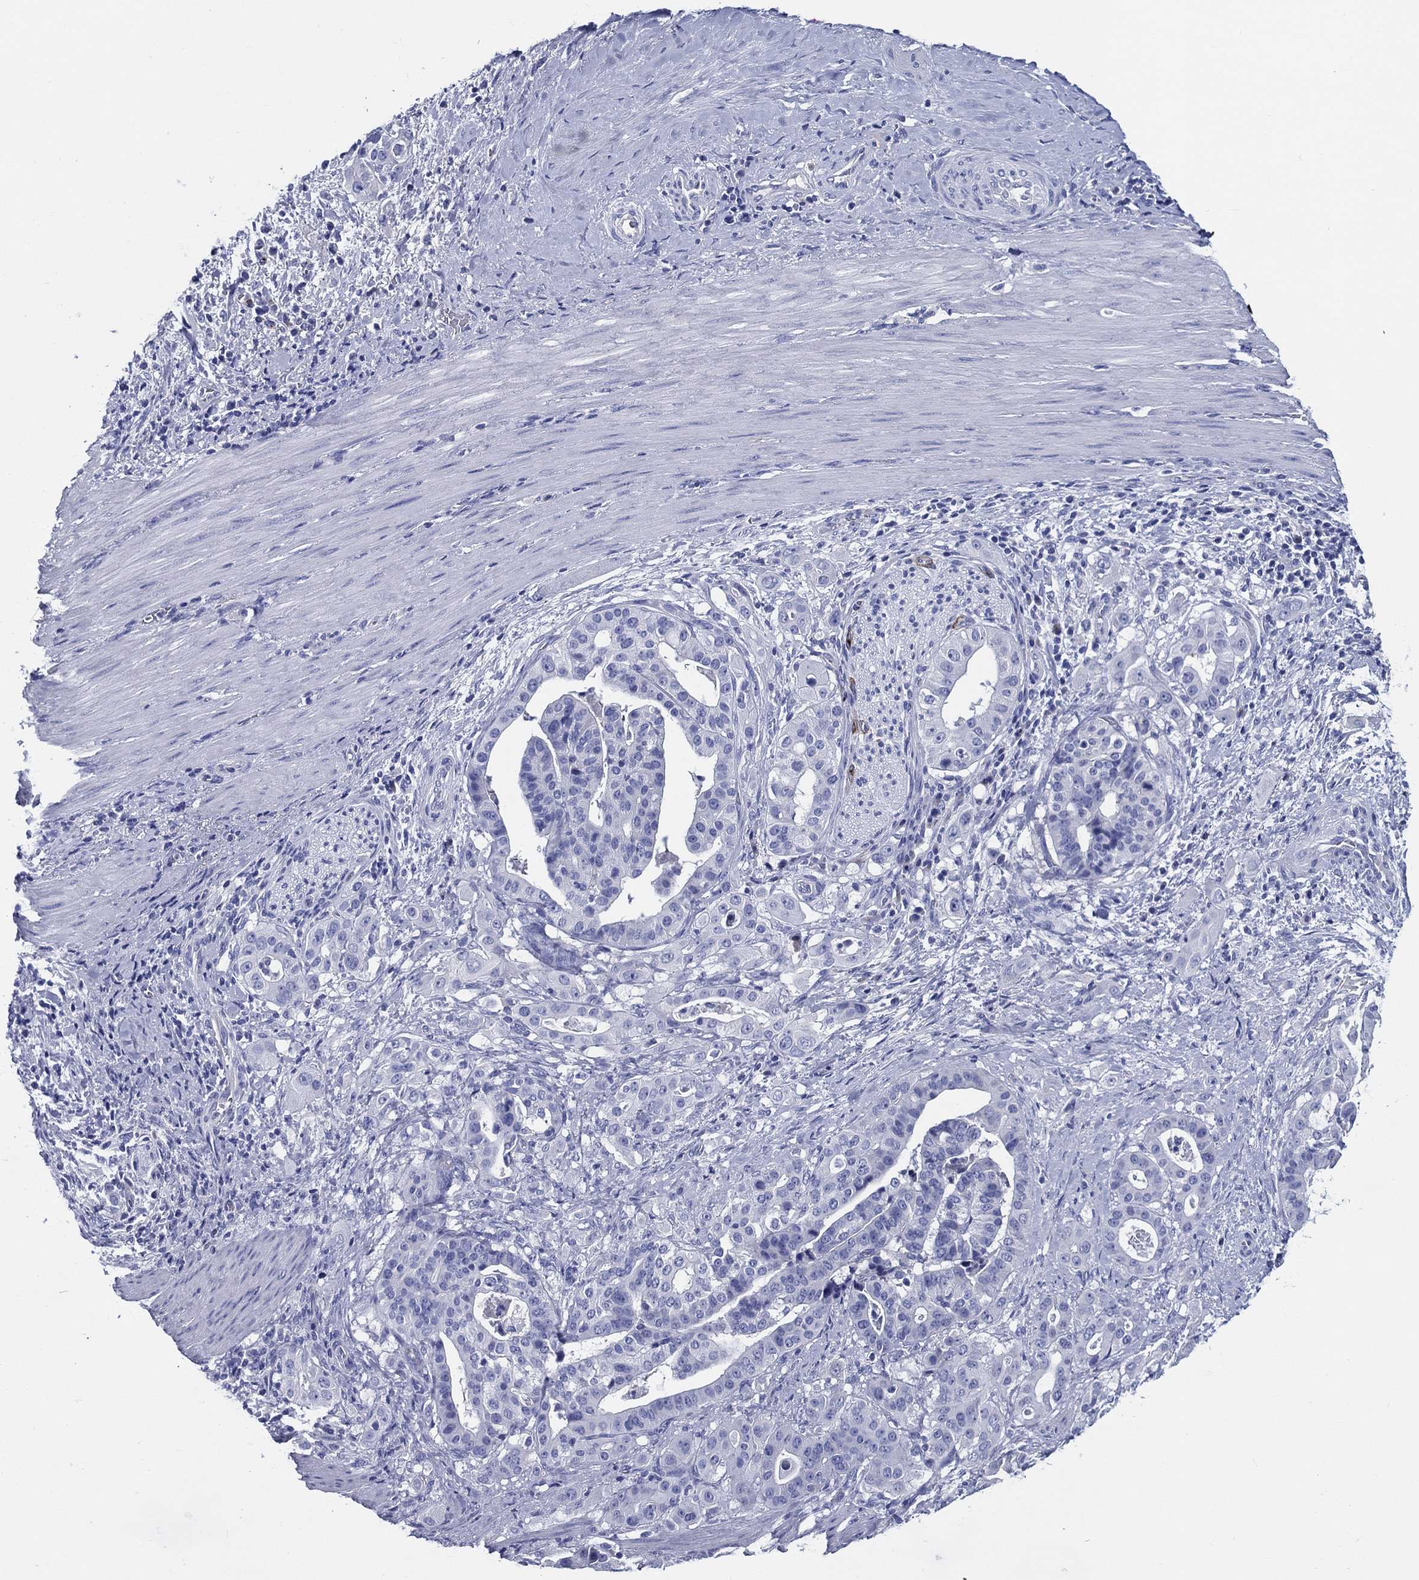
{"staining": {"intensity": "negative", "quantity": "none", "location": "none"}, "tissue": "stomach cancer", "cell_type": "Tumor cells", "image_type": "cancer", "snomed": [{"axis": "morphology", "description": "Adenocarcinoma, NOS"}, {"axis": "topography", "description": "Stomach"}], "caption": "The micrograph reveals no significant staining in tumor cells of adenocarcinoma (stomach).", "gene": "ACE2", "patient": {"sex": "male", "age": 48}}